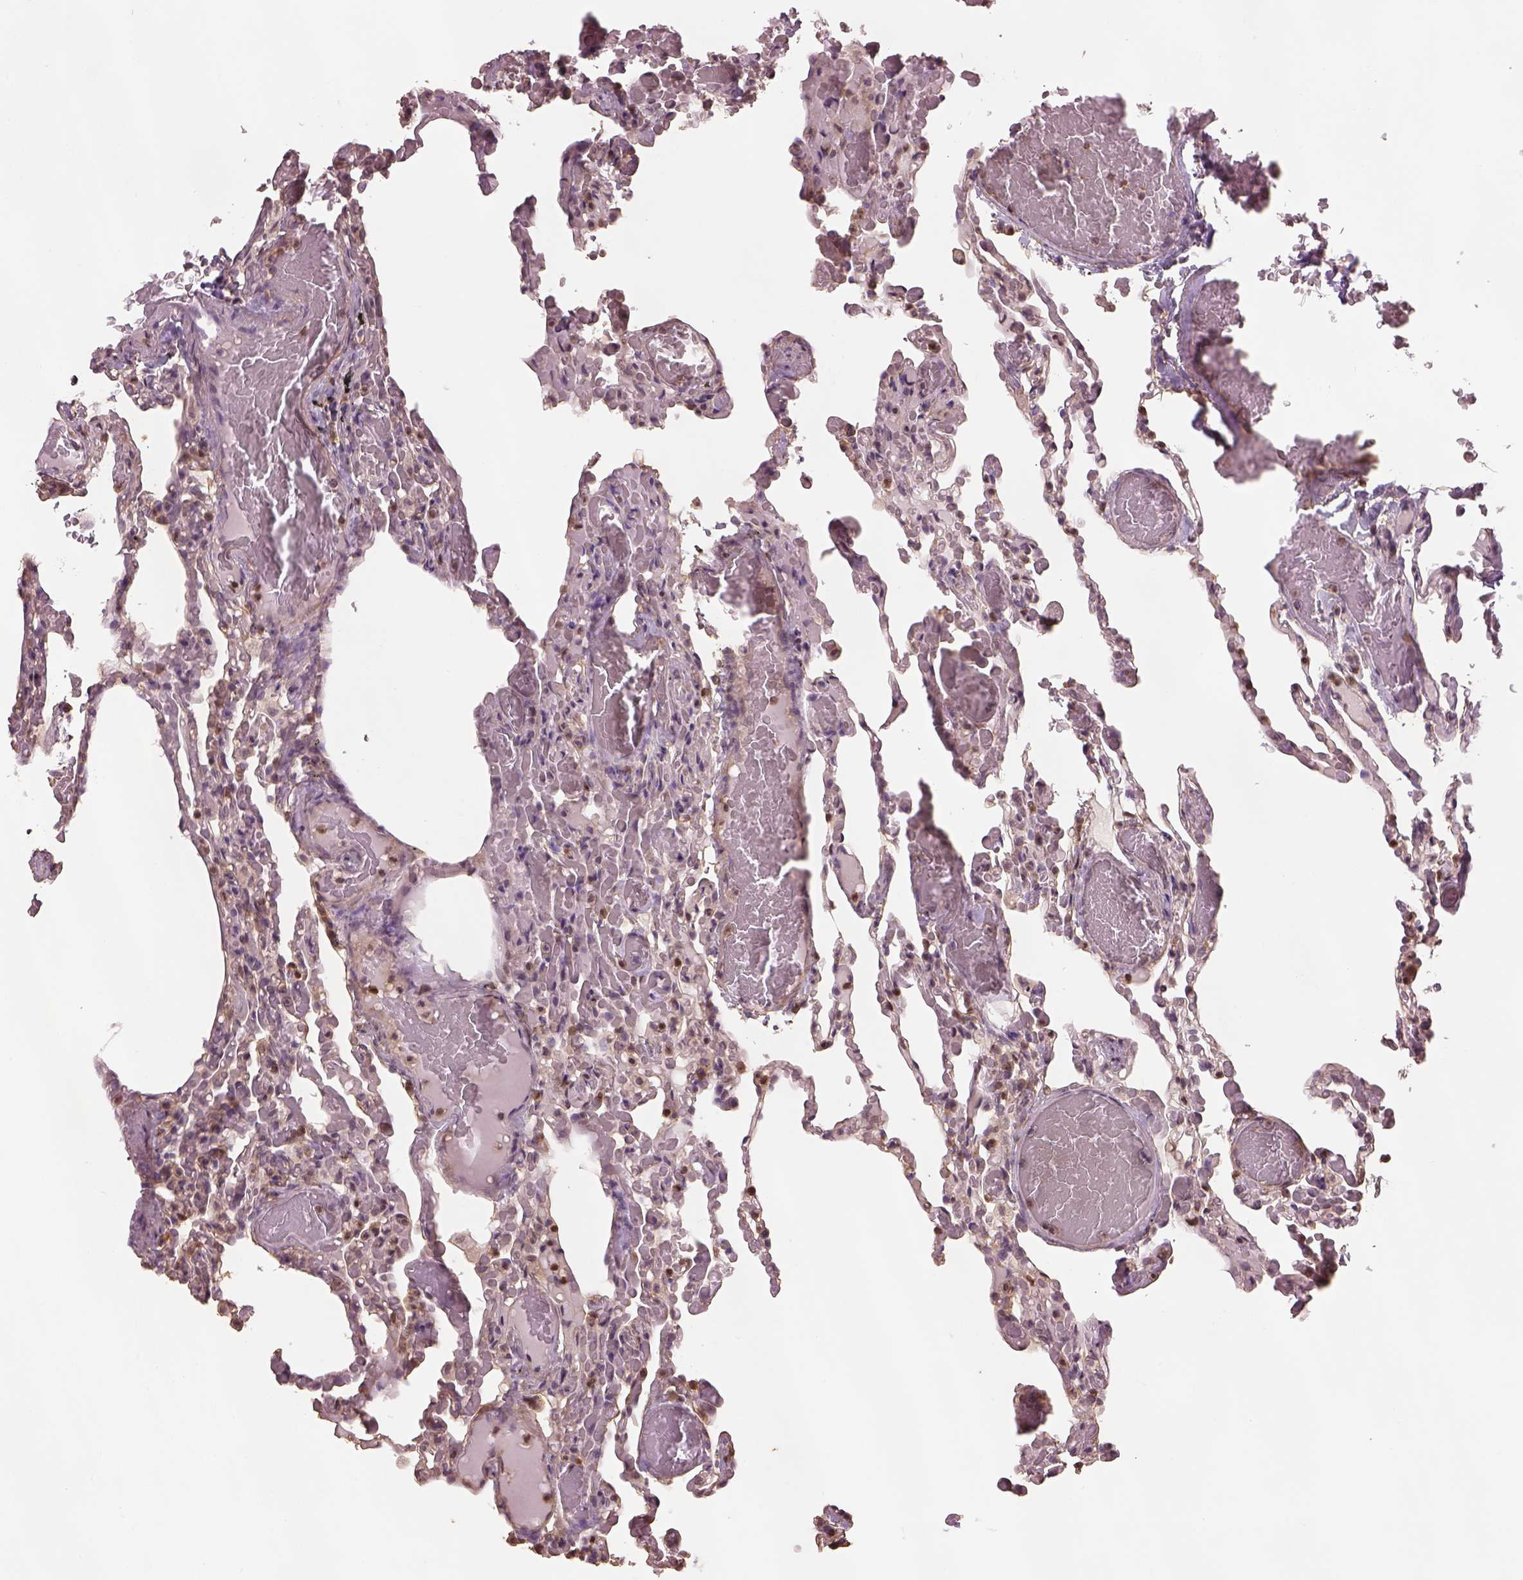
{"staining": {"intensity": "negative", "quantity": "none", "location": "none"}, "tissue": "lung", "cell_type": "Alveolar cells", "image_type": "normal", "snomed": [{"axis": "morphology", "description": "Normal tissue, NOS"}, {"axis": "topography", "description": "Lung"}], "caption": "The photomicrograph reveals no significant staining in alveolar cells of lung.", "gene": "LIN7A", "patient": {"sex": "female", "age": 43}}